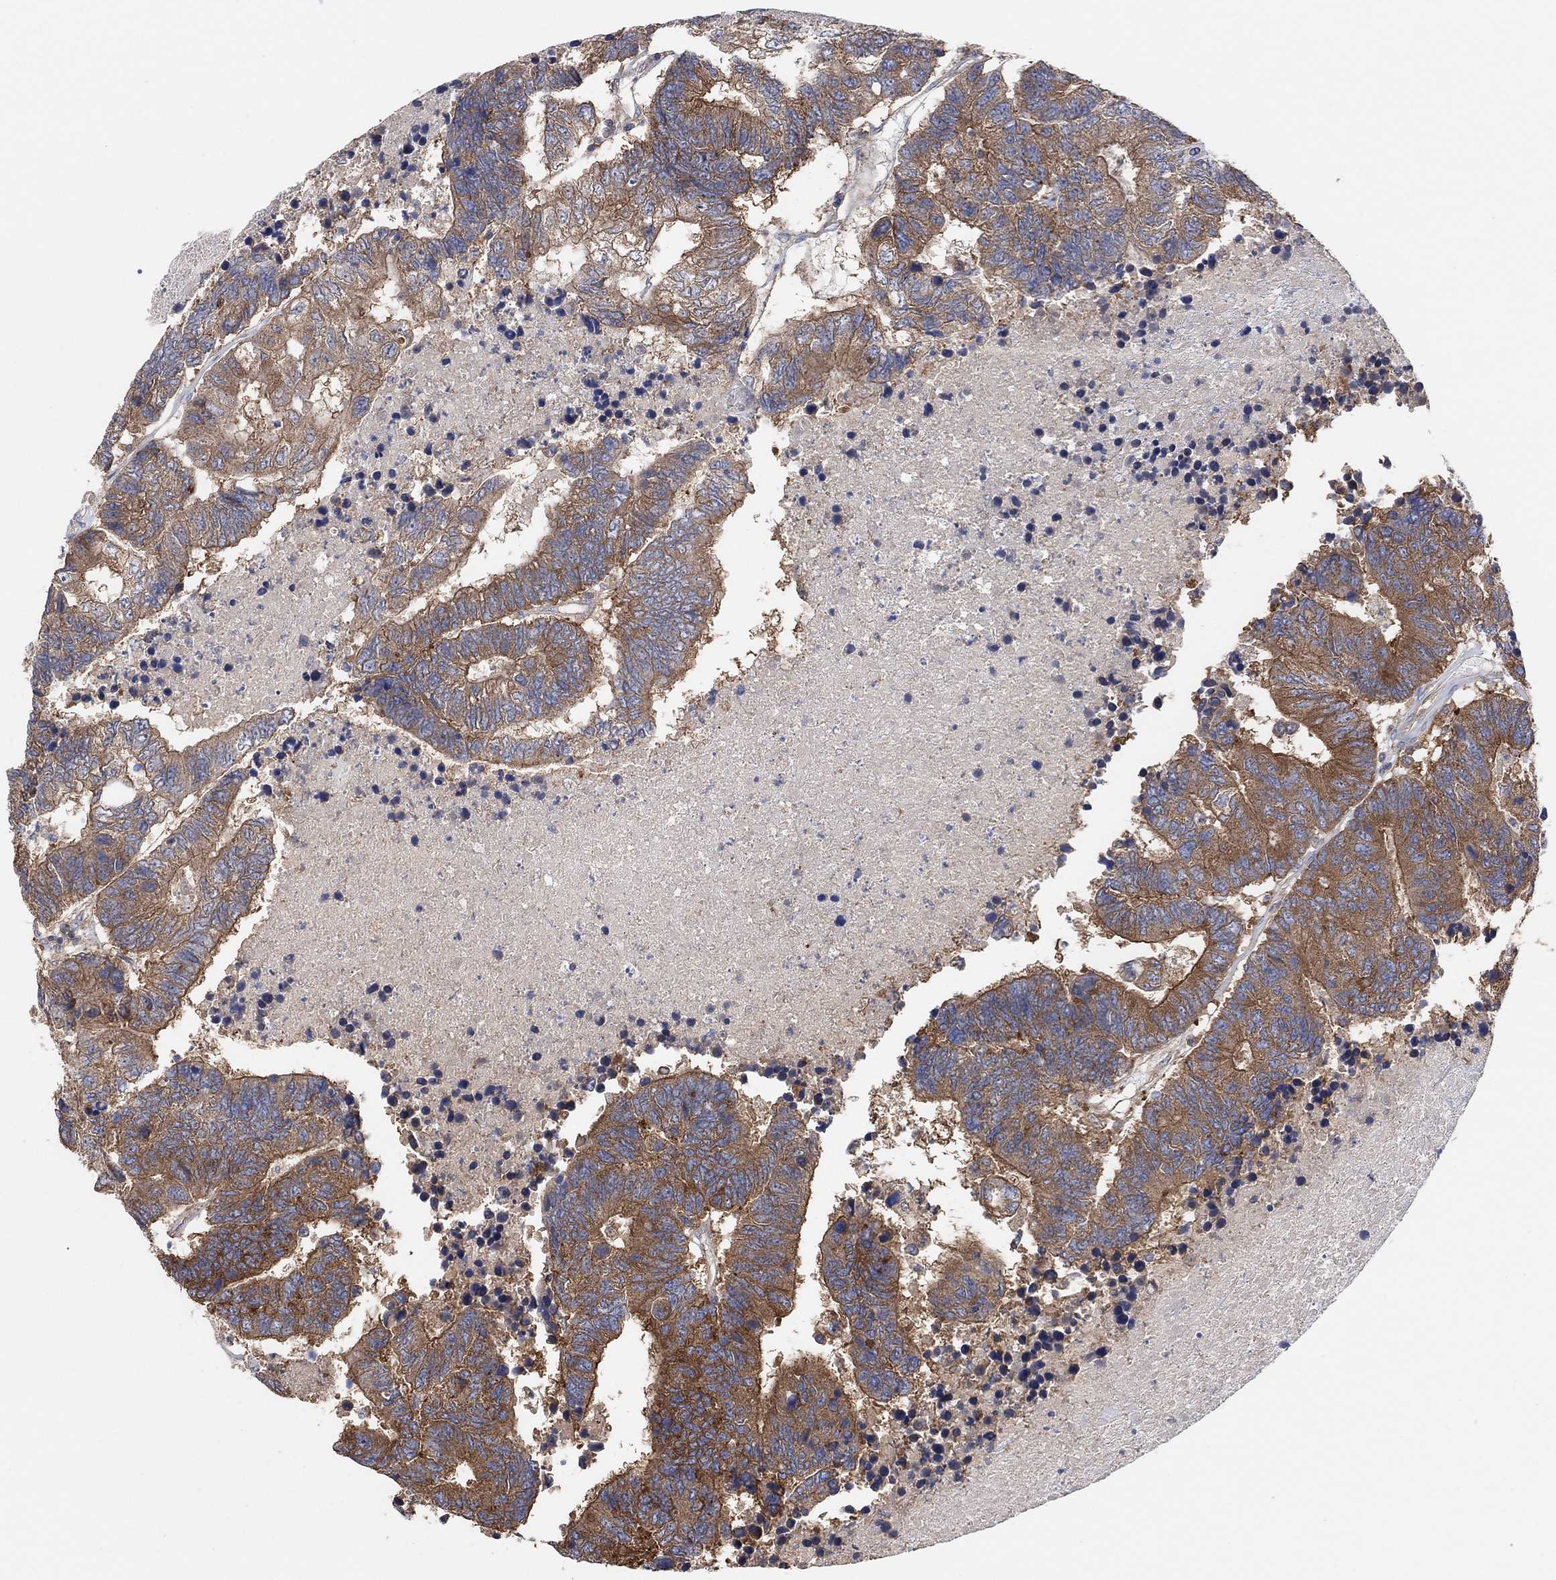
{"staining": {"intensity": "moderate", "quantity": "25%-75%", "location": "cytoplasmic/membranous"}, "tissue": "colorectal cancer", "cell_type": "Tumor cells", "image_type": "cancer", "snomed": [{"axis": "morphology", "description": "Adenocarcinoma, NOS"}, {"axis": "topography", "description": "Colon"}], "caption": "There is medium levels of moderate cytoplasmic/membranous staining in tumor cells of adenocarcinoma (colorectal), as demonstrated by immunohistochemical staining (brown color).", "gene": "BLOC1S3", "patient": {"sex": "female", "age": 48}}